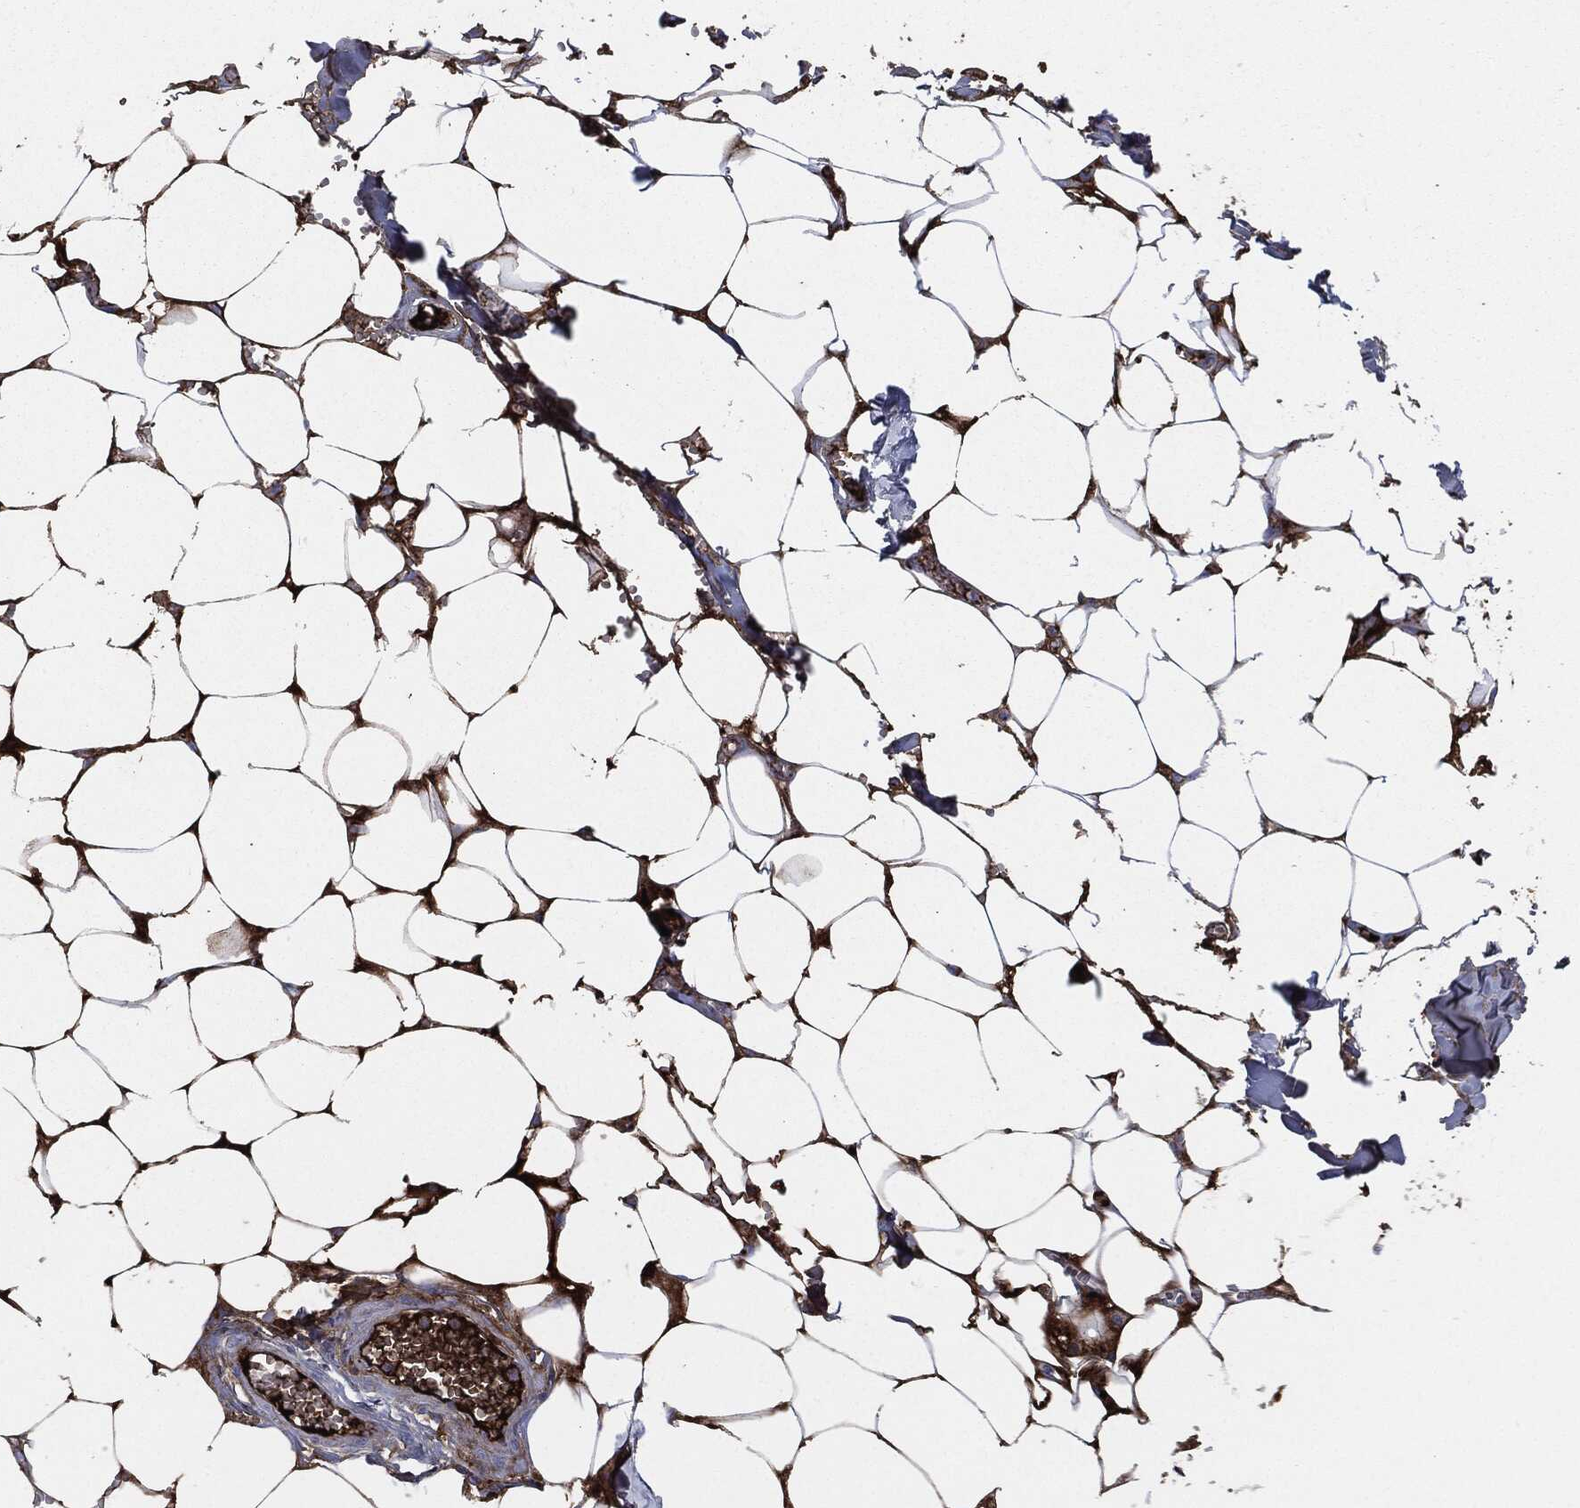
{"staining": {"intensity": "negative", "quantity": "none", "location": "none"}, "tissue": "adipose tissue", "cell_type": "Adipocytes", "image_type": "normal", "snomed": [{"axis": "morphology", "description": "Normal tissue, NOS"}, {"axis": "morphology", "description": "Squamous cell carcinoma, NOS"}, {"axis": "topography", "description": "Cartilage tissue"}, {"axis": "topography", "description": "Lung"}], "caption": "Micrograph shows no significant protein expression in adipocytes of unremarkable adipose tissue.", "gene": "APOB", "patient": {"sex": "male", "age": 66}}